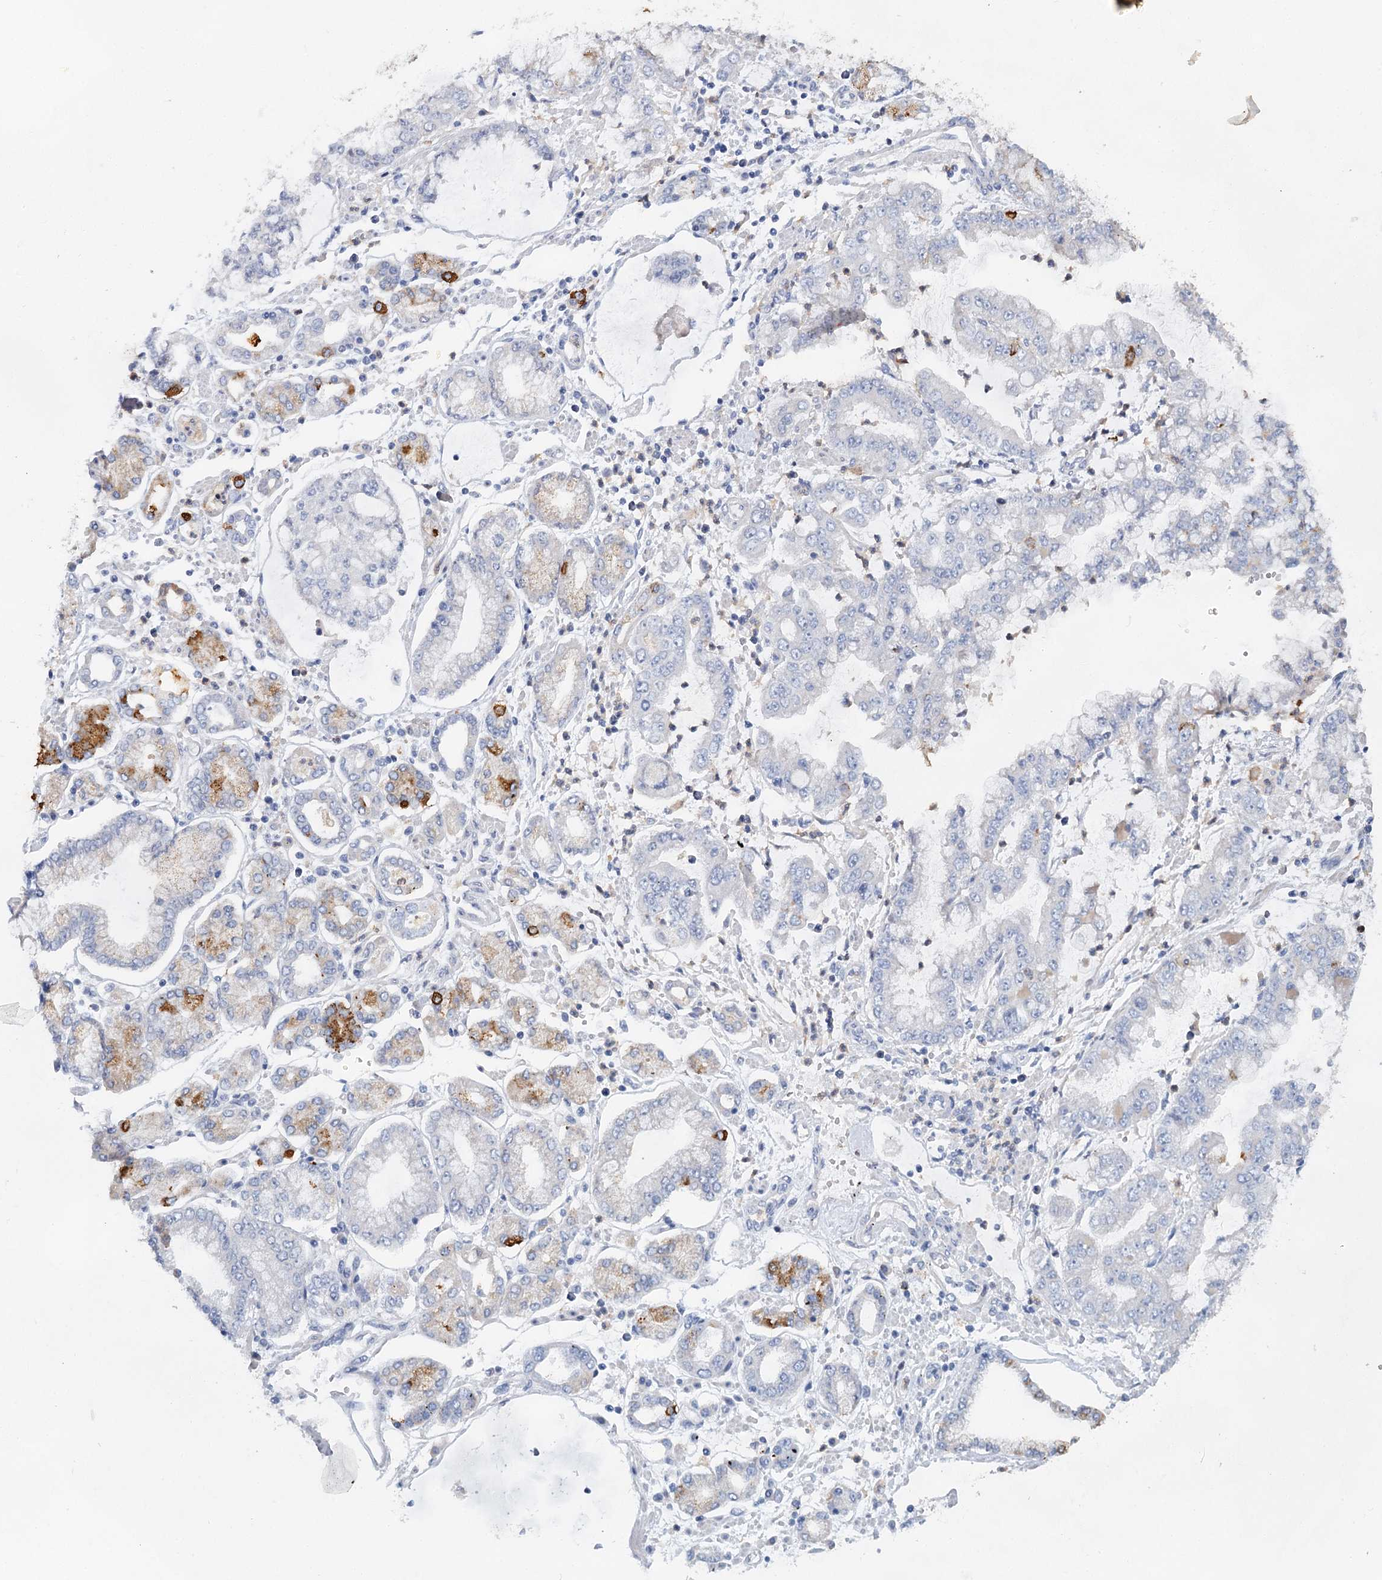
{"staining": {"intensity": "weak", "quantity": "<25%", "location": "cytoplasmic/membranous"}, "tissue": "stomach cancer", "cell_type": "Tumor cells", "image_type": "cancer", "snomed": [{"axis": "morphology", "description": "Adenocarcinoma, NOS"}, {"axis": "topography", "description": "Stomach"}], "caption": "DAB immunohistochemical staining of human stomach adenocarcinoma displays no significant positivity in tumor cells.", "gene": "MYL6B", "patient": {"sex": "male", "age": 76}}